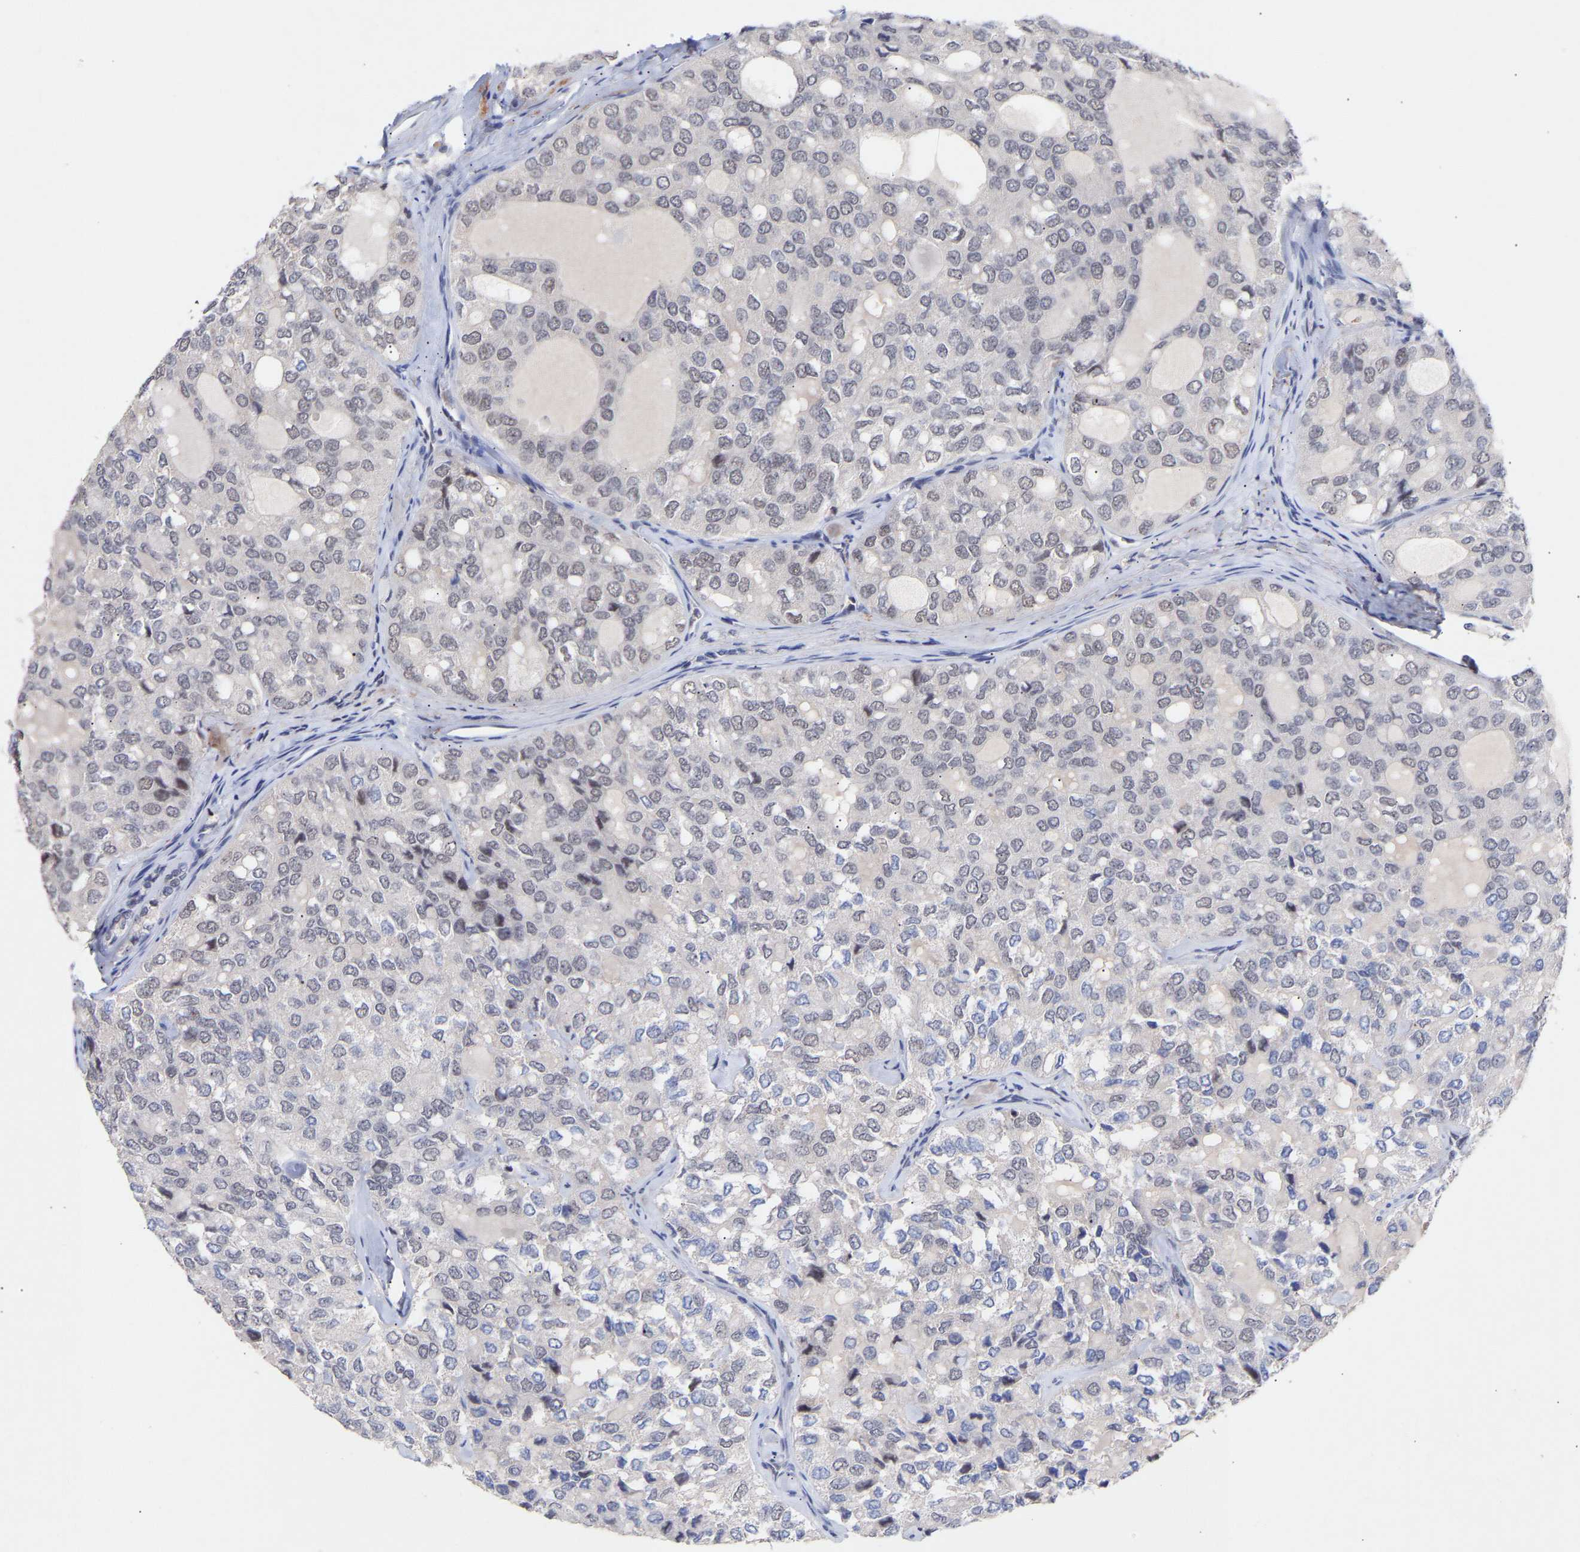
{"staining": {"intensity": "negative", "quantity": "none", "location": "none"}, "tissue": "thyroid cancer", "cell_type": "Tumor cells", "image_type": "cancer", "snomed": [{"axis": "morphology", "description": "Follicular adenoma carcinoma, NOS"}, {"axis": "topography", "description": "Thyroid gland"}], "caption": "Tumor cells are negative for protein expression in human thyroid follicular adenoma carcinoma.", "gene": "RBM15", "patient": {"sex": "male", "age": 75}}